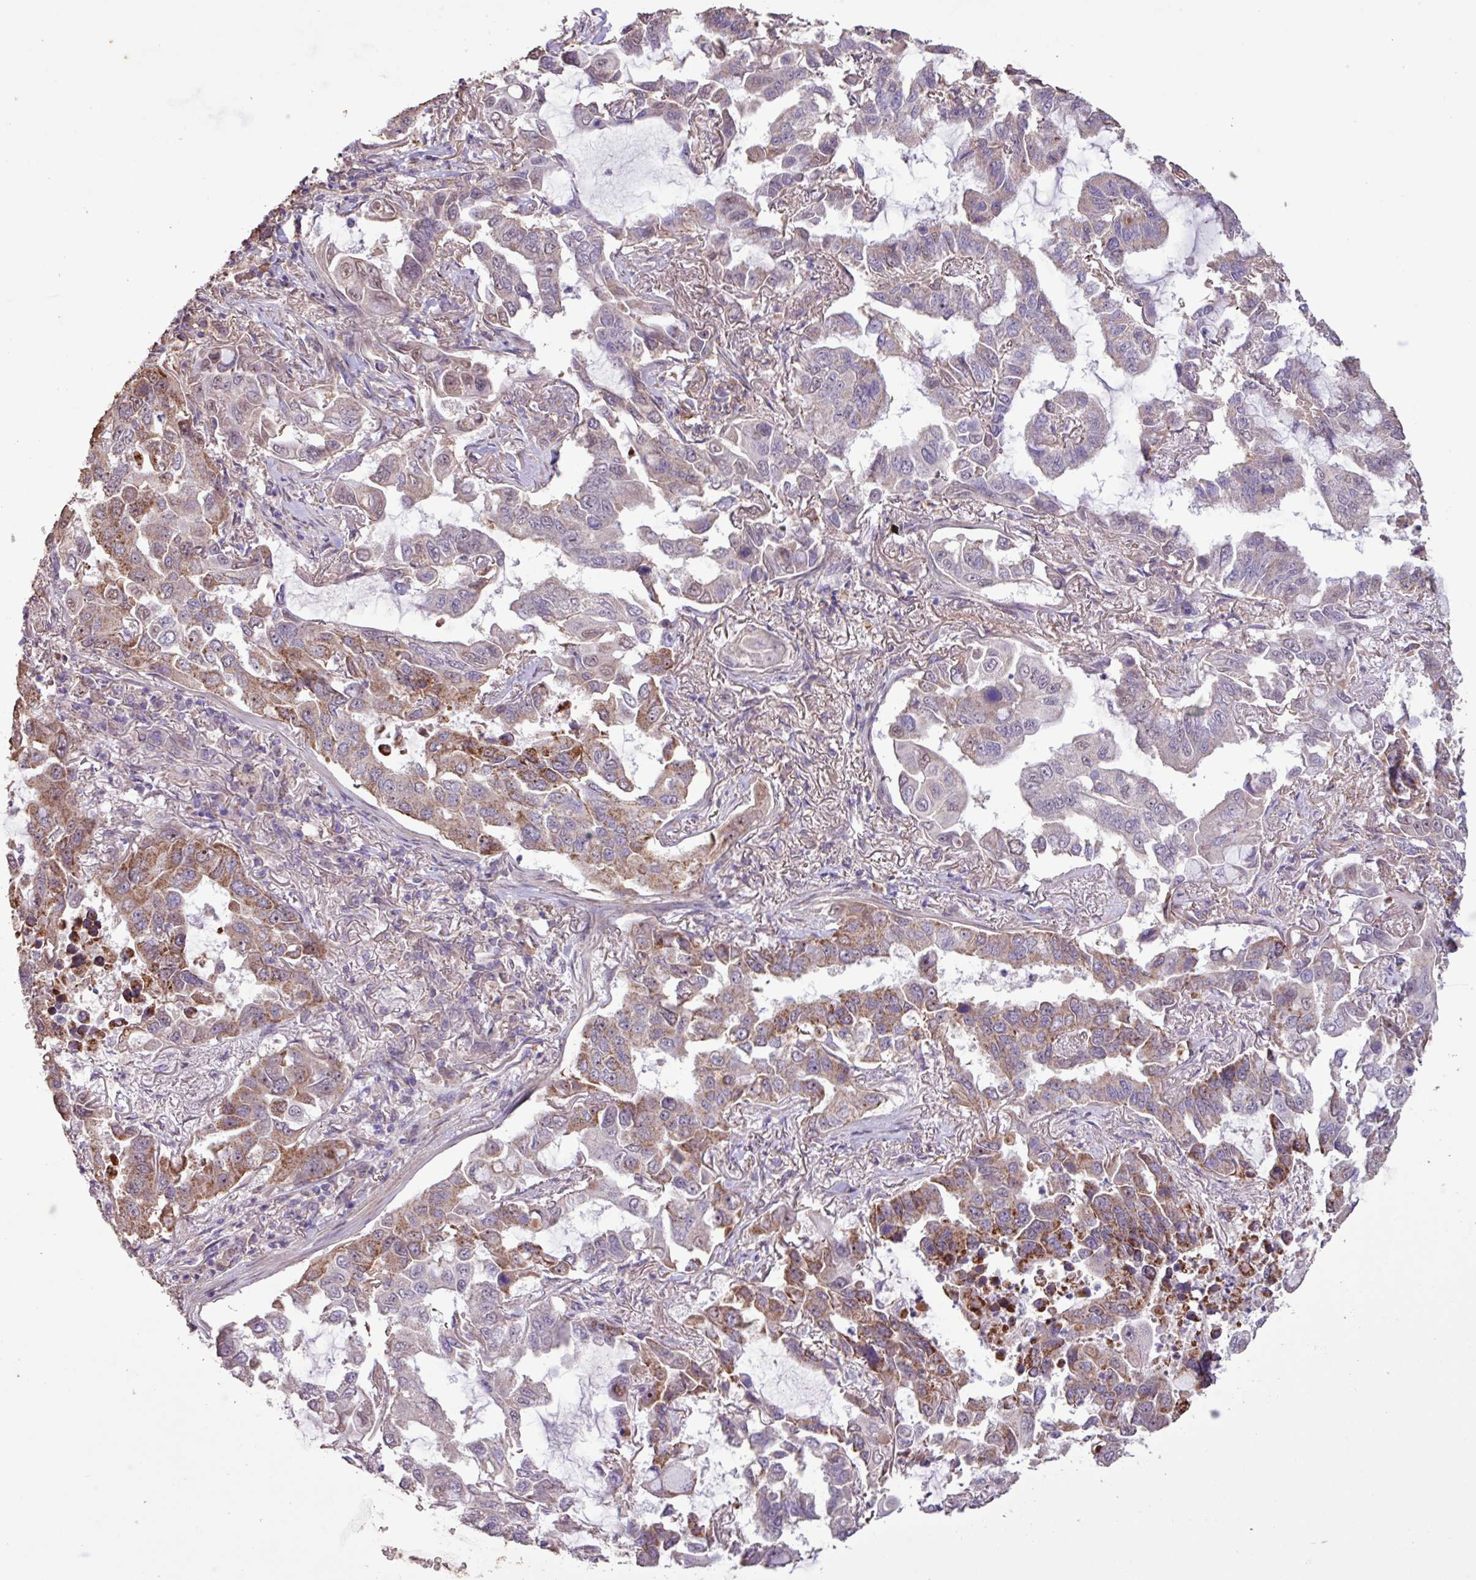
{"staining": {"intensity": "moderate", "quantity": "25%-75%", "location": "cytoplasmic/membranous"}, "tissue": "lung cancer", "cell_type": "Tumor cells", "image_type": "cancer", "snomed": [{"axis": "morphology", "description": "Adenocarcinoma, NOS"}, {"axis": "topography", "description": "Lung"}], "caption": "DAB immunohistochemical staining of lung cancer demonstrates moderate cytoplasmic/membranous protein expression in about 25%-75% of tumor cells.", "gene": "L3MBTL3", "patient": {"sex": "male", "age": 64}}